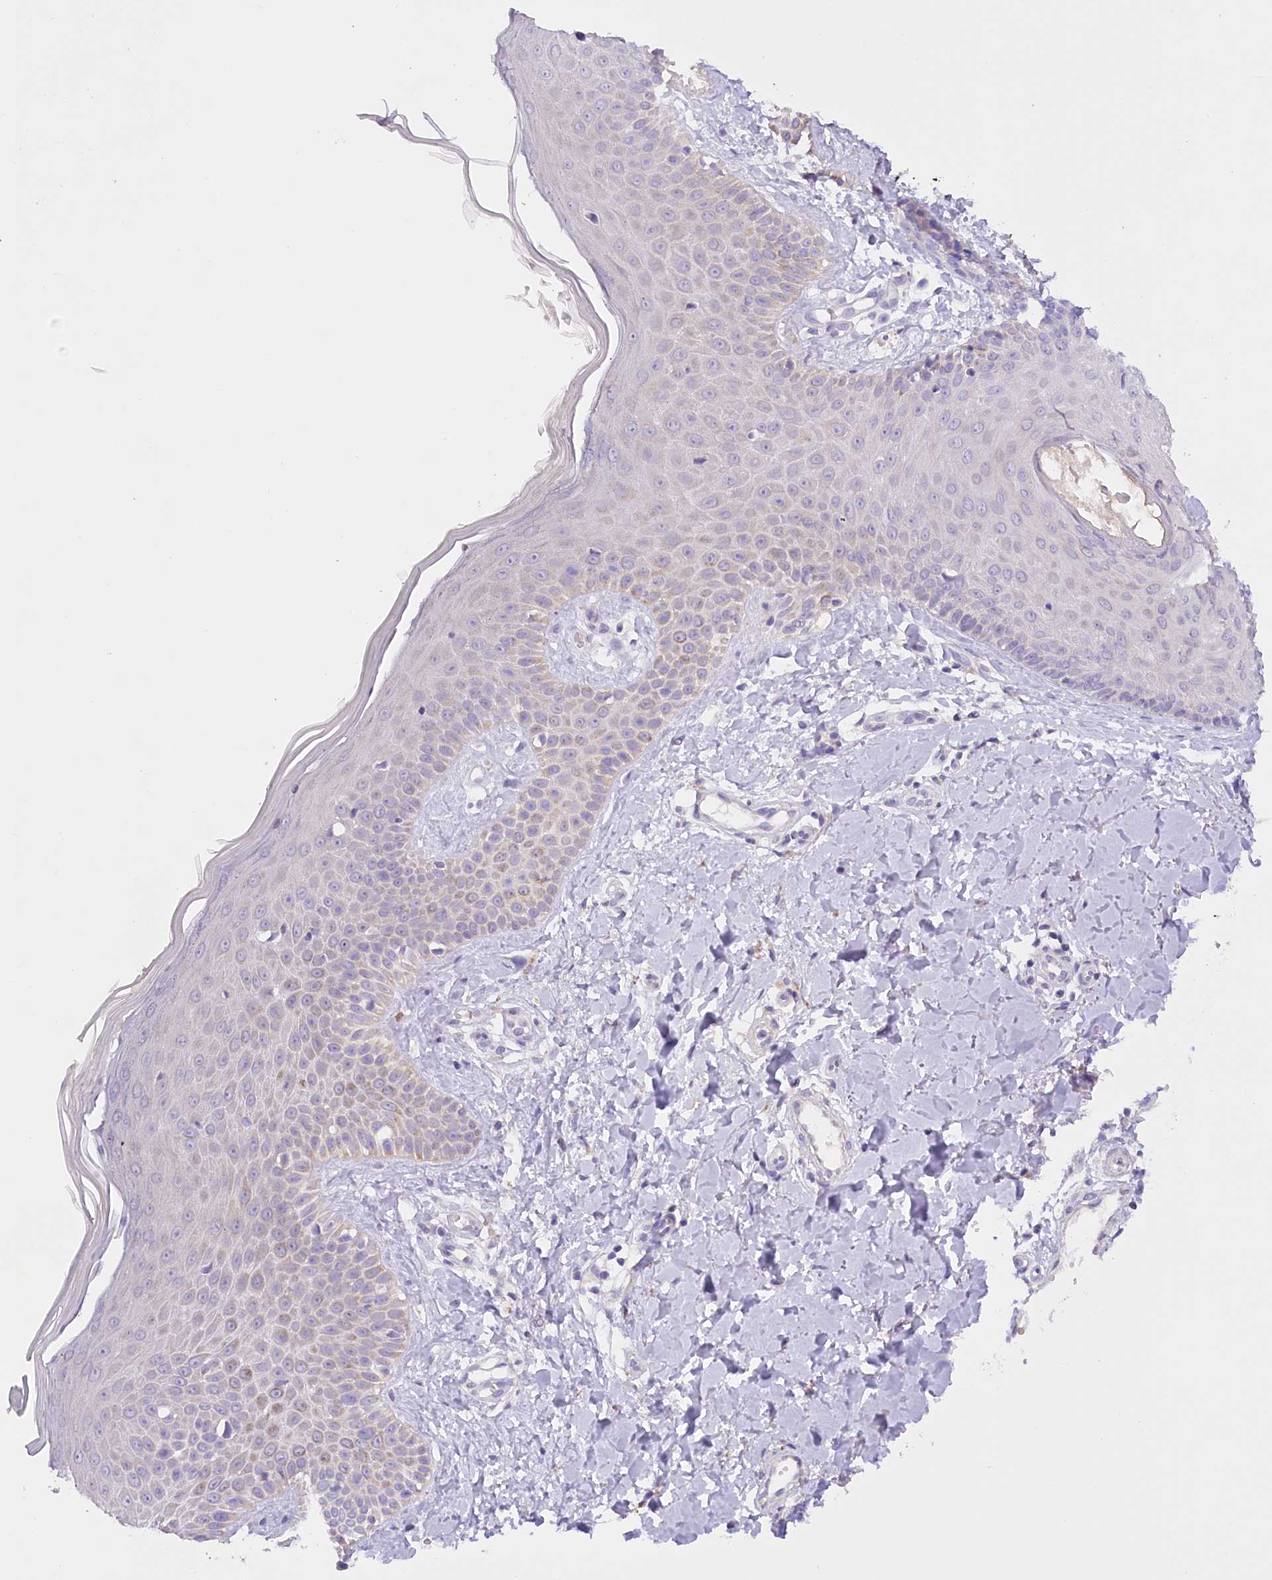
{"staining": {"intensity": "negative", "quantity": "none", "location": "none"}, "tissue": "skin", "cell_type": "Fibroblasts", "image_type": "normal", "snomed": [{"axis": "morphology", "description": "Normal tissue, NOS"}, {"axis": "topography", "description": "Skin"}], "caption": "High magnification brightfield microscopy of unremarkable skin stained with DAB (brown) and counterstained with hematoxylin (blue): fibroblasts show no significant expression.", "gene": "DCUN1D1", "patient": {"sex": "male", "age": 52}}